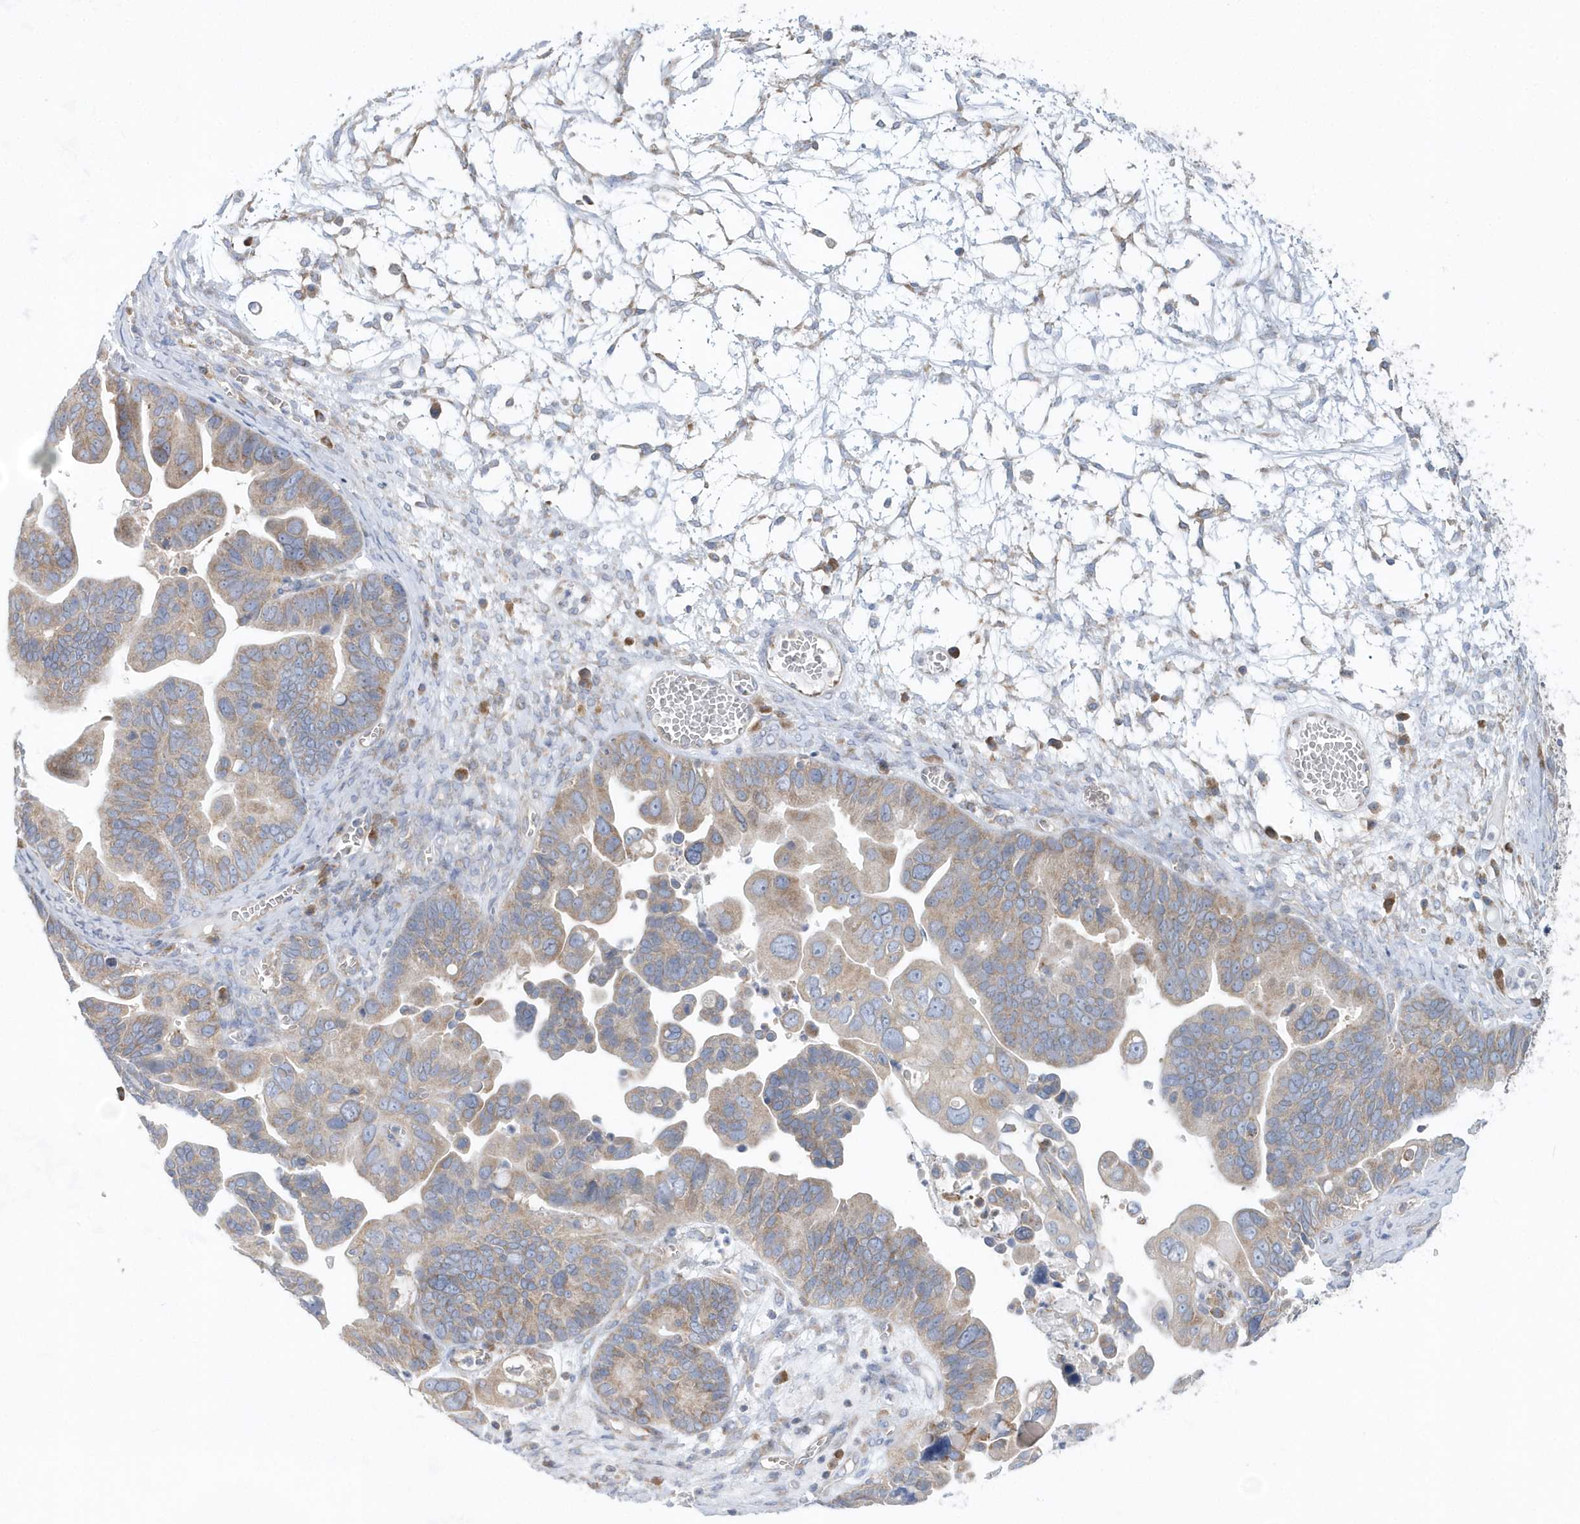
{"staining": {"intensity": "weak", "quantity": "25%-75%", "location": "cytoplasmic/membranous"}, "tissue": "ovarian cancer", "cell_type": "Tumor cells", "image_type": "cancer", "snomed": [{"axis": "morphology", "description": "Cystadenocarcinoma, serous, NOS"}, {"axis": "topography", "description": "Ovary"}], "caption": "Immunohistochemistry (IHC) (DAB (3,3'-diaminobenzidine)) staining of human ovarian cancer reveals weak cytoplasmic/membranous protein expression in about 25%-75% of tumor cells.", "gene": "EIF3C", "patient": {"sex": "female", "age": 56}}